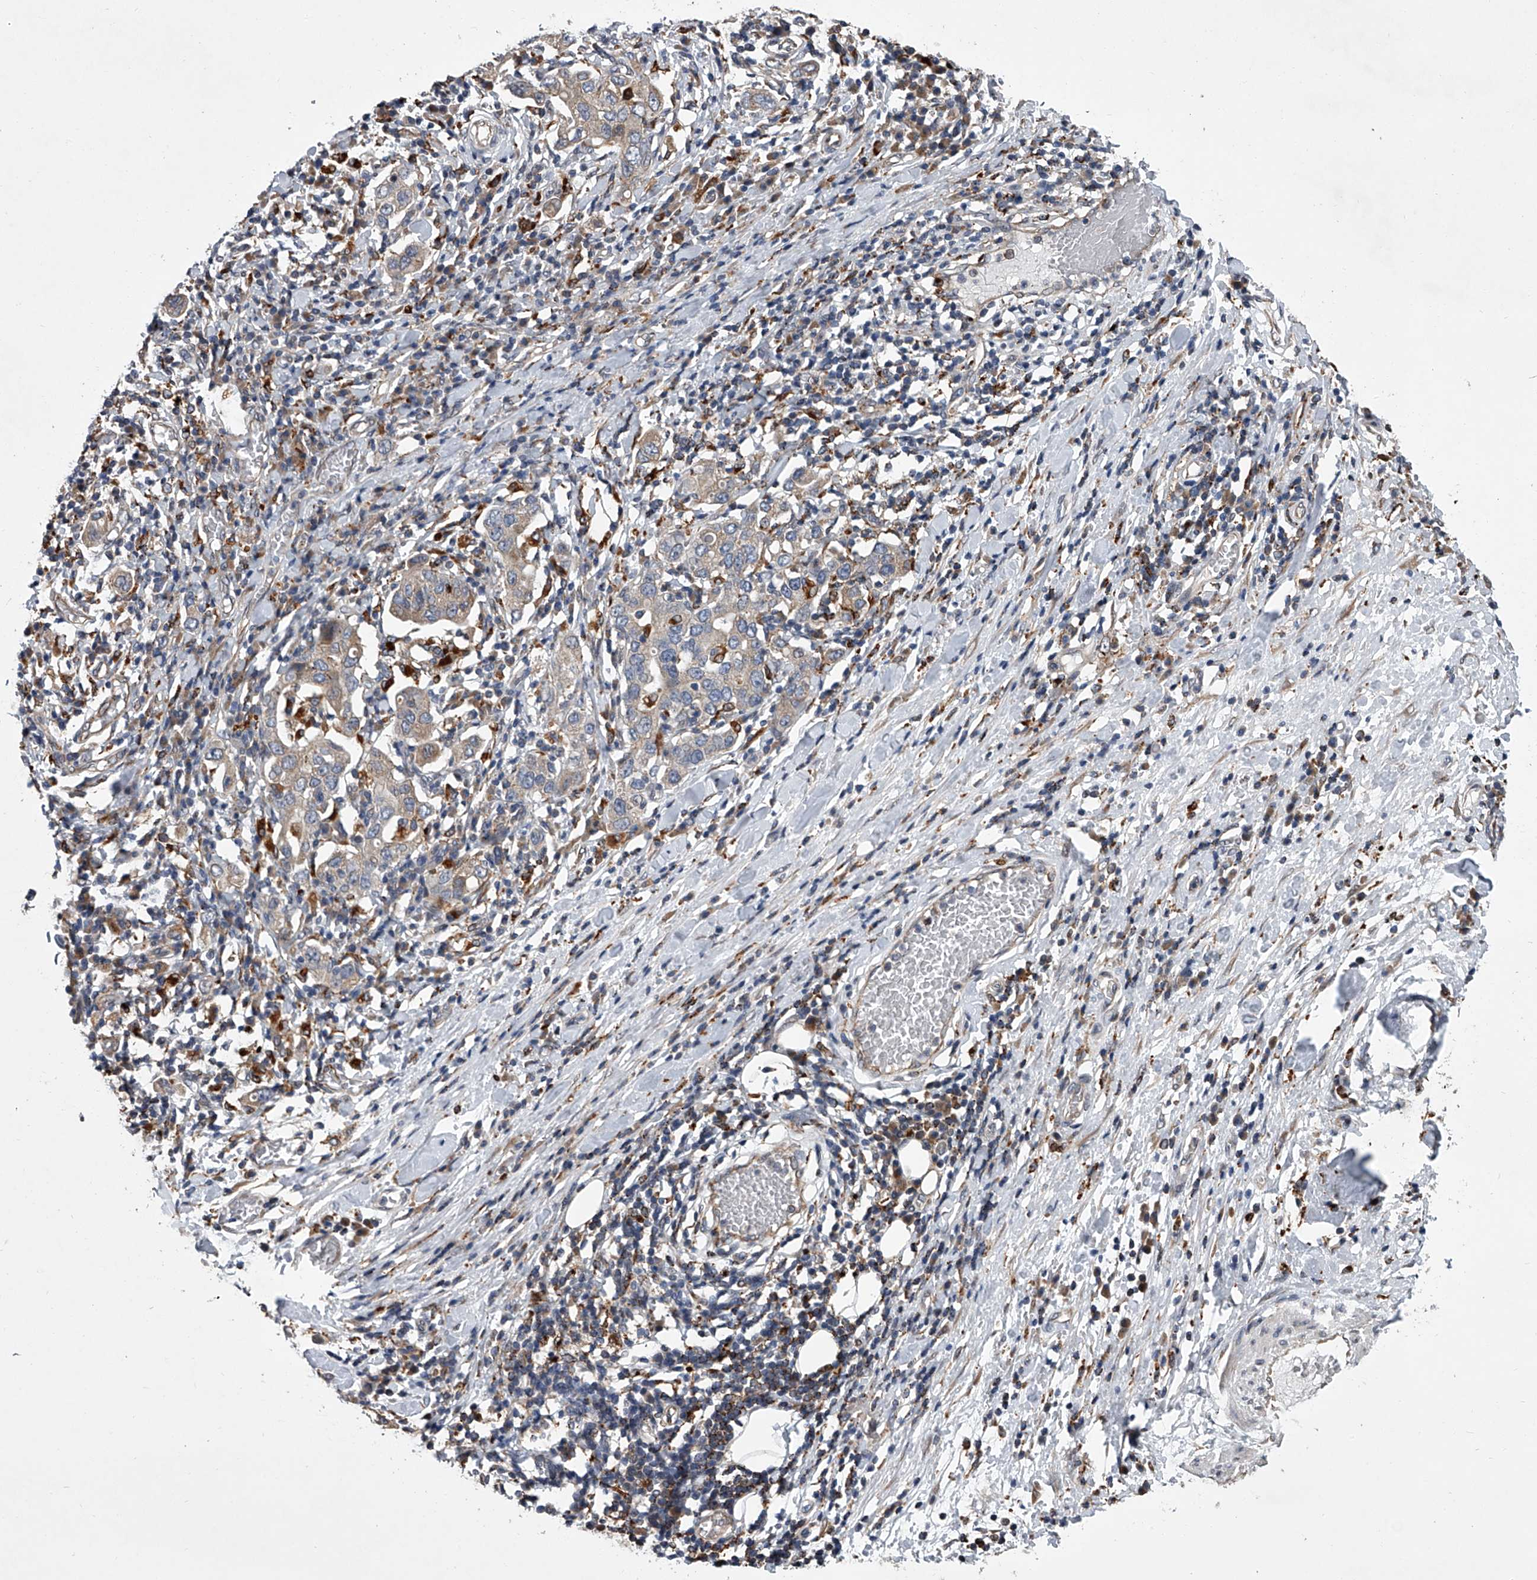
{"staining": {"intensity": "weak", "quantity": "25%-75%", "location": "cytoplasmic/membranous"}, "tissue": "stomach cancer", "cell_type": "Tumor cells", "image_type": "cancer", "snomed": [{"axis": "morphology", "description": "Adenocarcinoma, NOS"}, {"axis": "topography", "description": "Stomach, upper"}], "caption": "The image exhibits staining of stomach cancer (adenocarcinoma), revealing weak cytoplasmic/membranous protein positivity (brown color) within tumor cells. (DAB (3,3'-diaminobenzidine) = brown stain, brightfield microscopy at high magnification).", "gene": "TRIM8", "patient": {"sex": "male", "age": 62}}